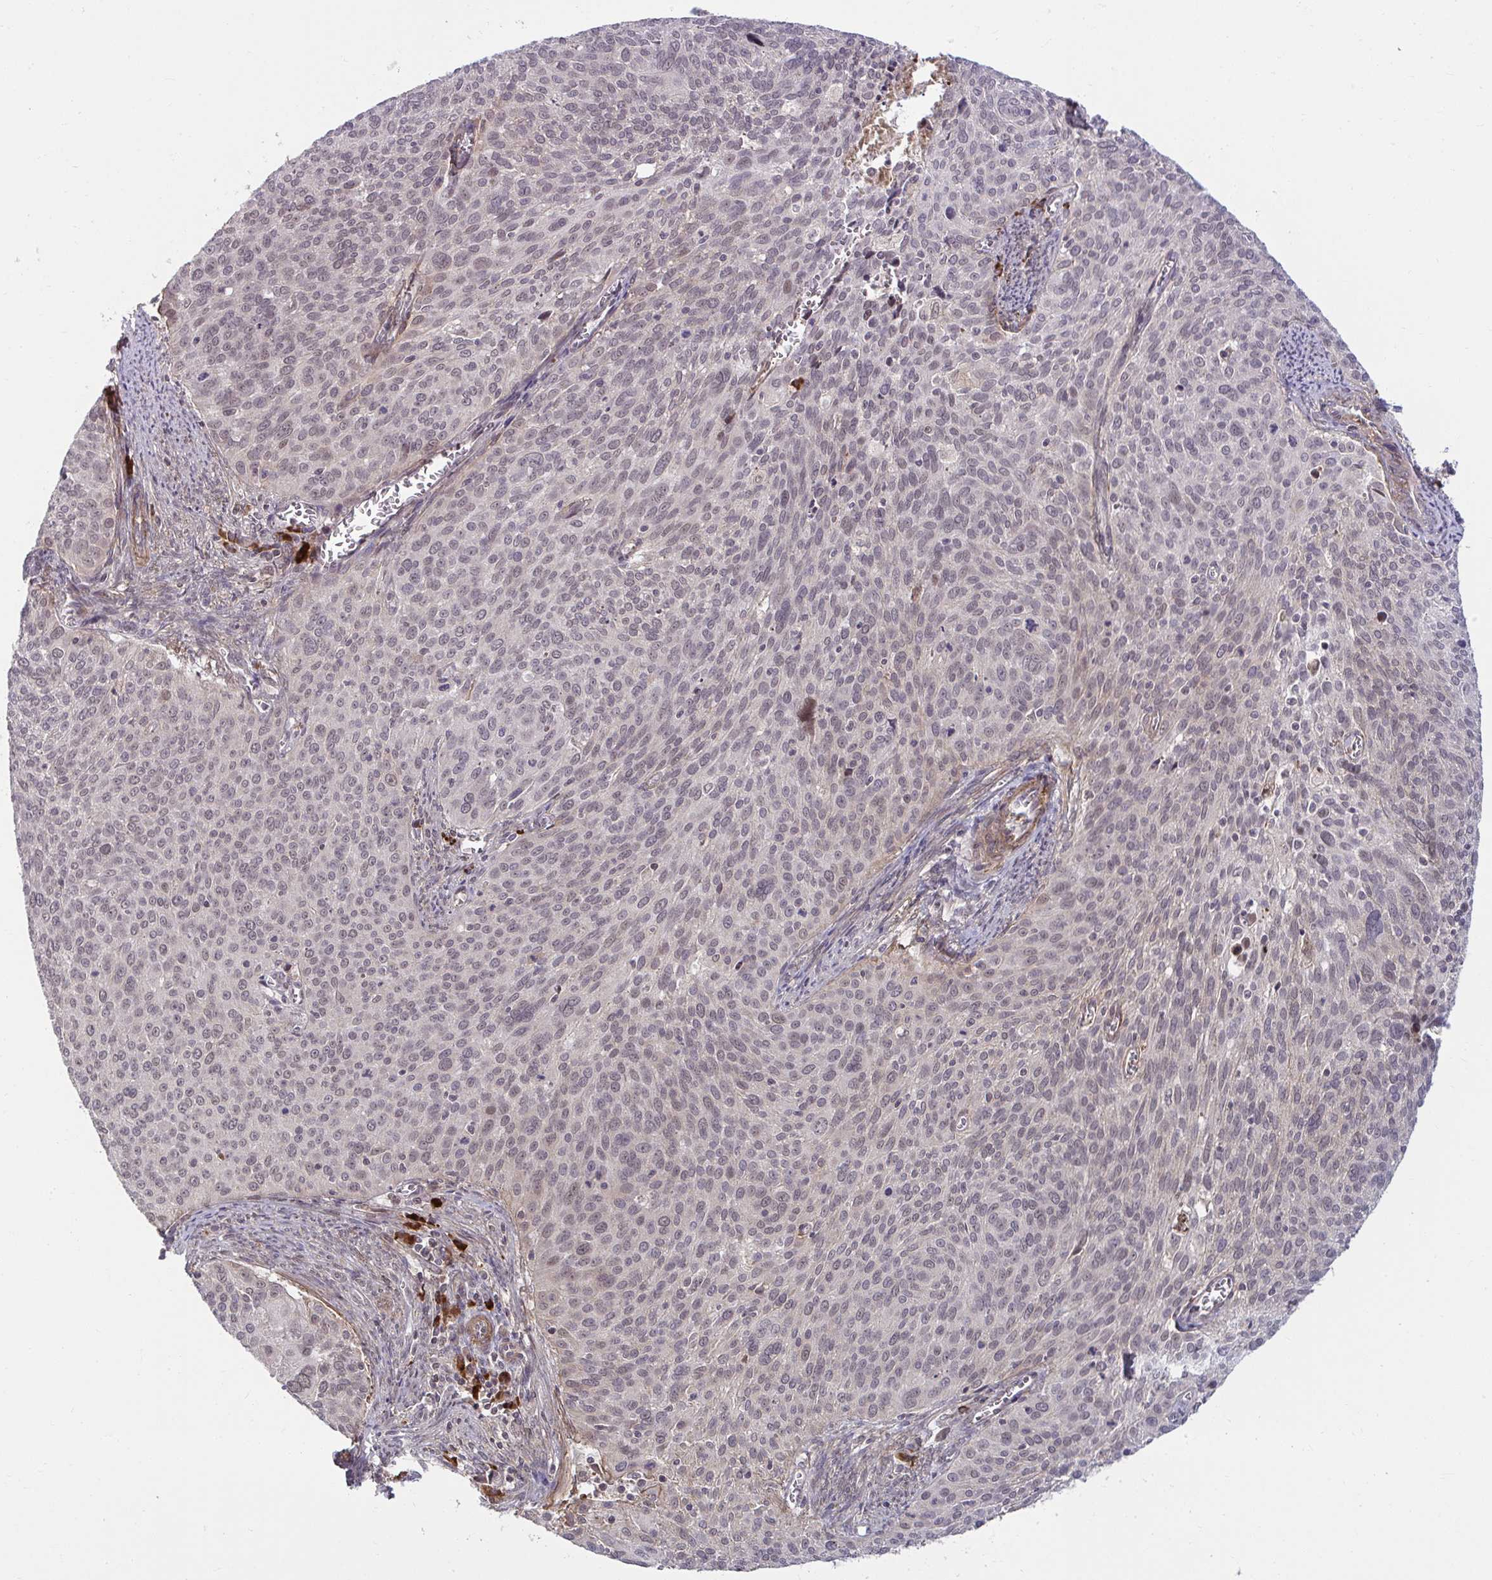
{"staining": {"intensity": "weak", "quantity": "25%-75%", "location": "nuclear"}, "tissue": "cervical cancer", "cell_type": "Tumor cells", "image_type": "cancer", "snomed": [{"axis": "morphology", "description": "Squamous cell carcinoma, NOS"}, {"axis": "topography", "description": "Cervix"}], "caption": "The immunohistochemical stain shows weak nuclear staining in tumor cells of cervical cancer tissue. (DAB (3,3'-diaminobenzidine) IHC with brightfield microscopy, high magnification).", "gene": "ZSCAN9", "patient": {"sex": "female", "age": 39}}